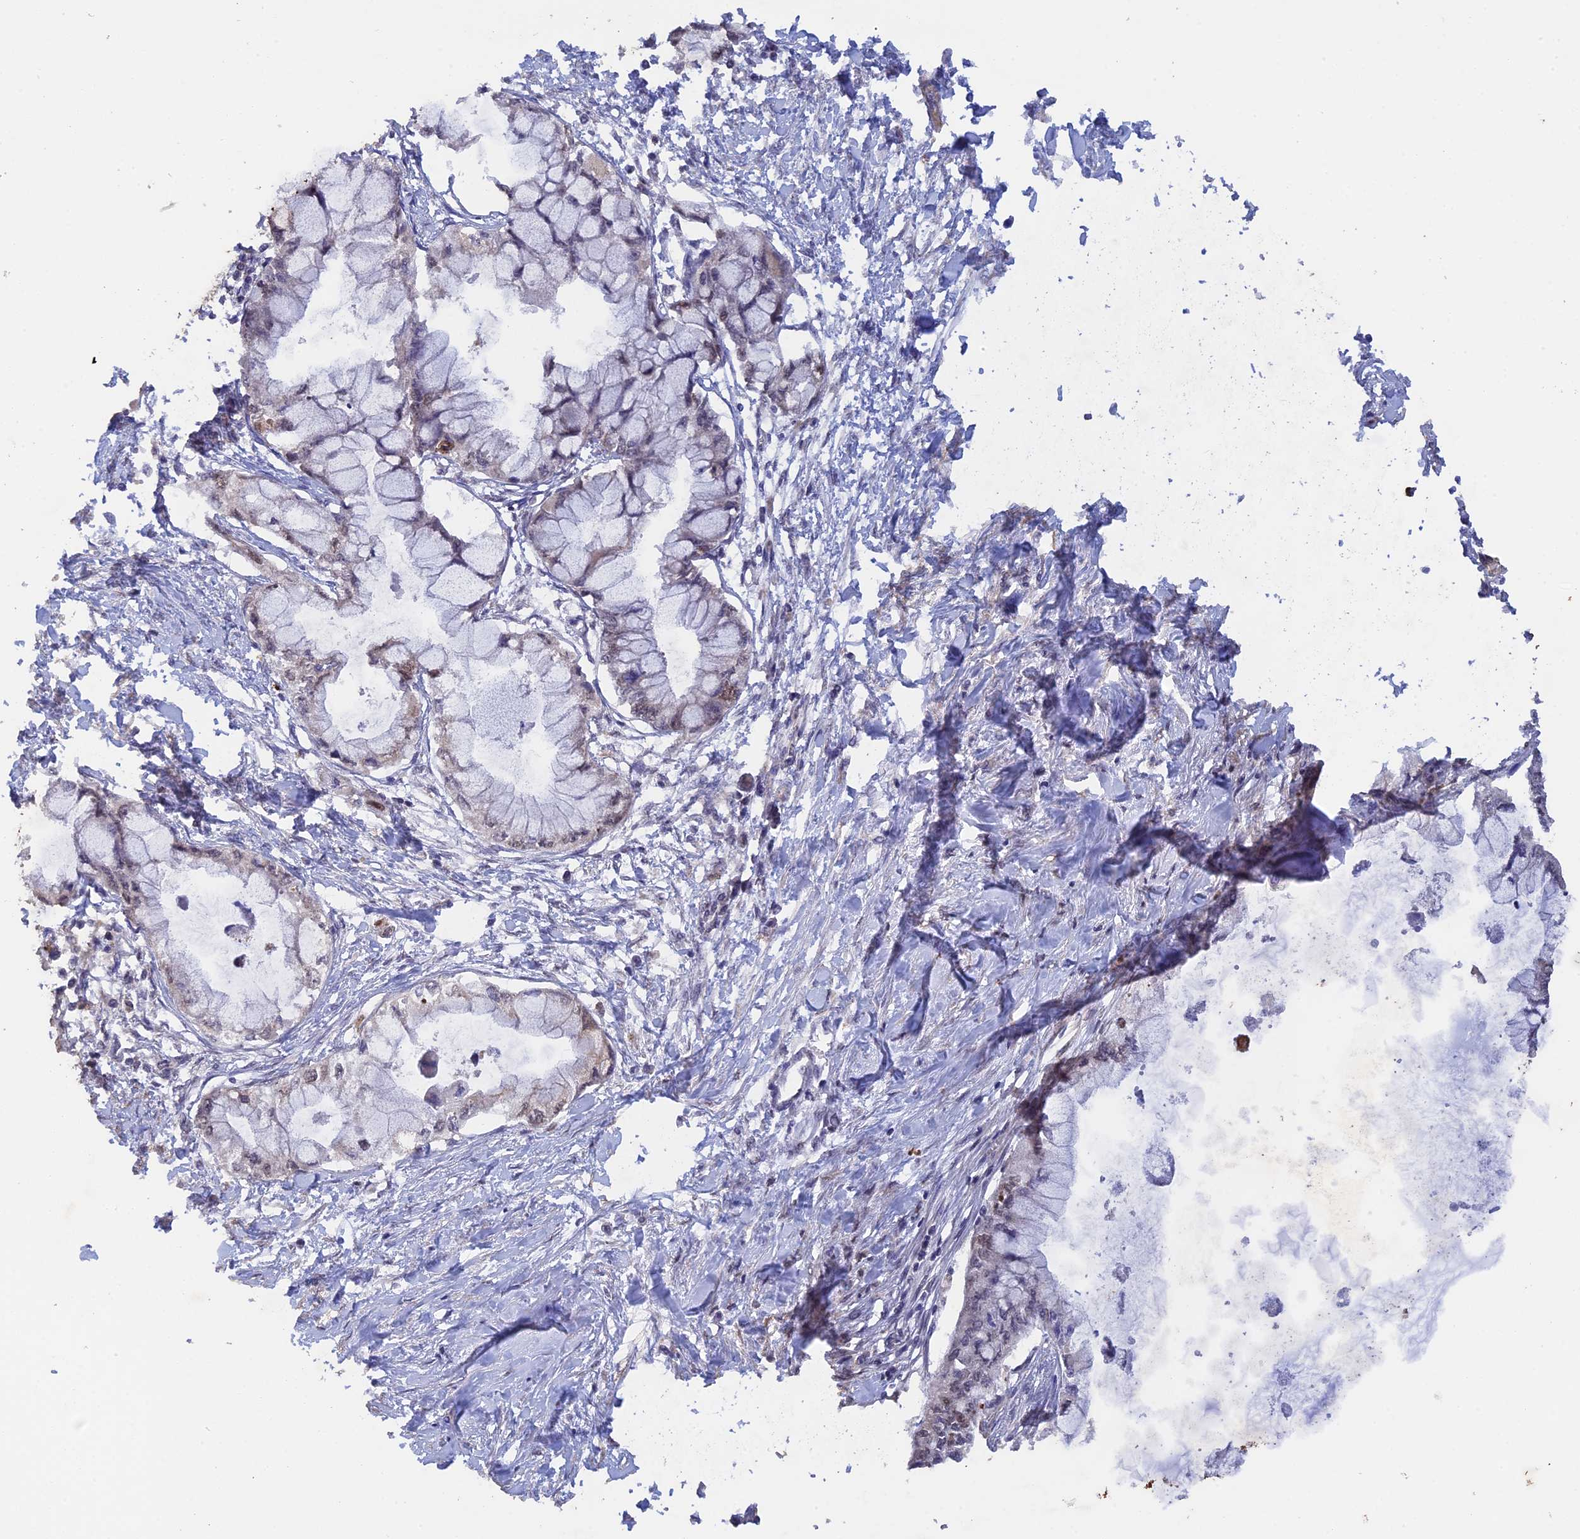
{"staining": {"intensity": "weak", "quantity": "<25%", "location": "cytoplasmic/membranous"}, "tissue": "pancreatic cancer", "cell_type": "Tumor cells", "image_type": "cancer", "snomed": [{"axis": "morphology", "description": "Adenocarcinoma, NOS"}, {"axis": "topography", "description": "Pancreas"}], "caption": "Tumor cells show no significant expression in pancreatic cancer.", "gene": "FAM210B", "patient": {"sex": "male", "age": 48}}